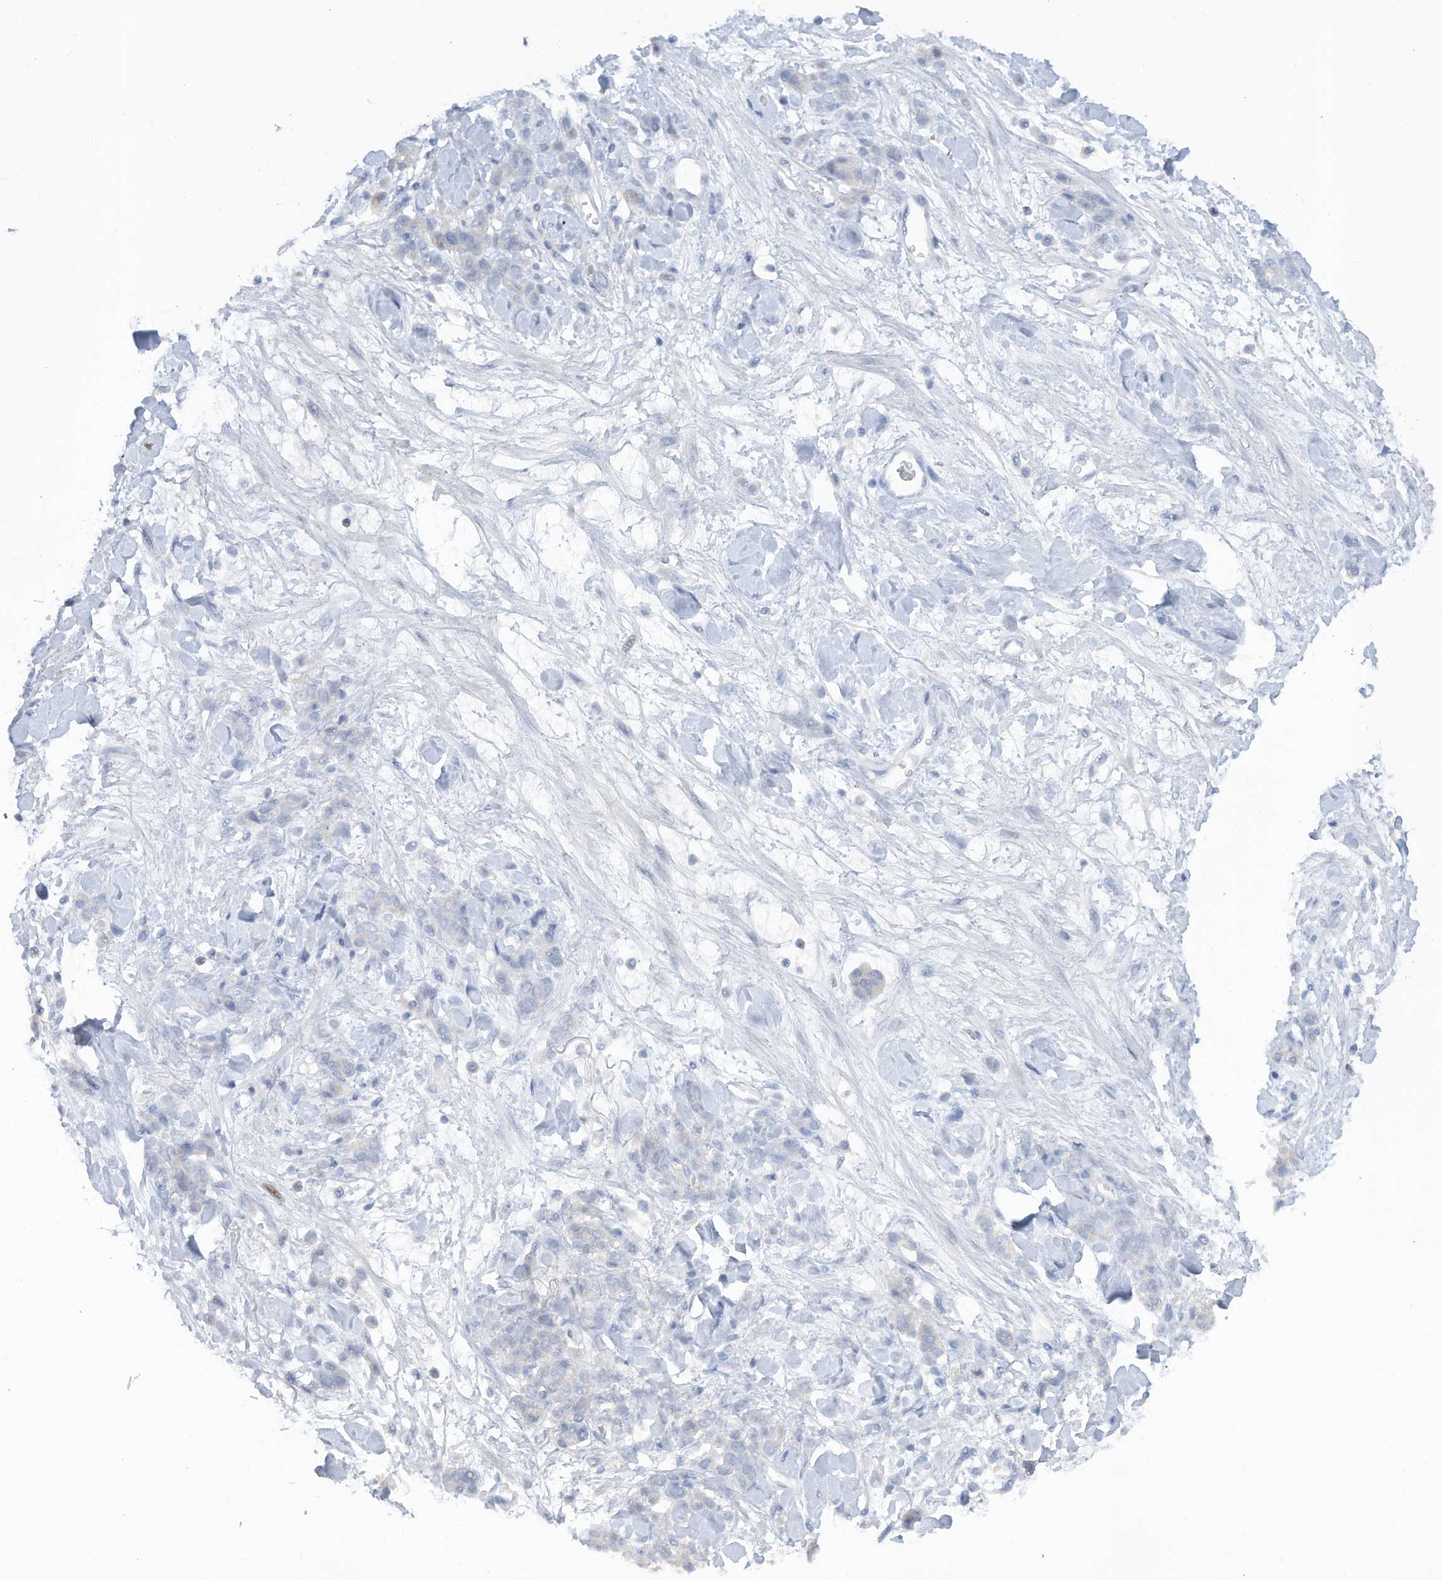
{"staining": {"intensity": "negative", "quantity": "none", "location": "none"}, "tissue": "stomach cancer", "cell_type": "Tumor cells", "image_type": "cancer", "snomed": [{"axis": "morphology", "description": "Normal tissue, NOS"}, {"axis": "morphology", "description": "Adenocarcinoma, NOS"}, {"axis": "topography", "description": "Stomach"}], "caption": "IHC of human stomach cancer (adenocarcinoma) reveals no positivity in tumor cells. Nuclei are stained in blue.", "gene": "HAS3", "patient": {"sex": "male", "age": 82}}